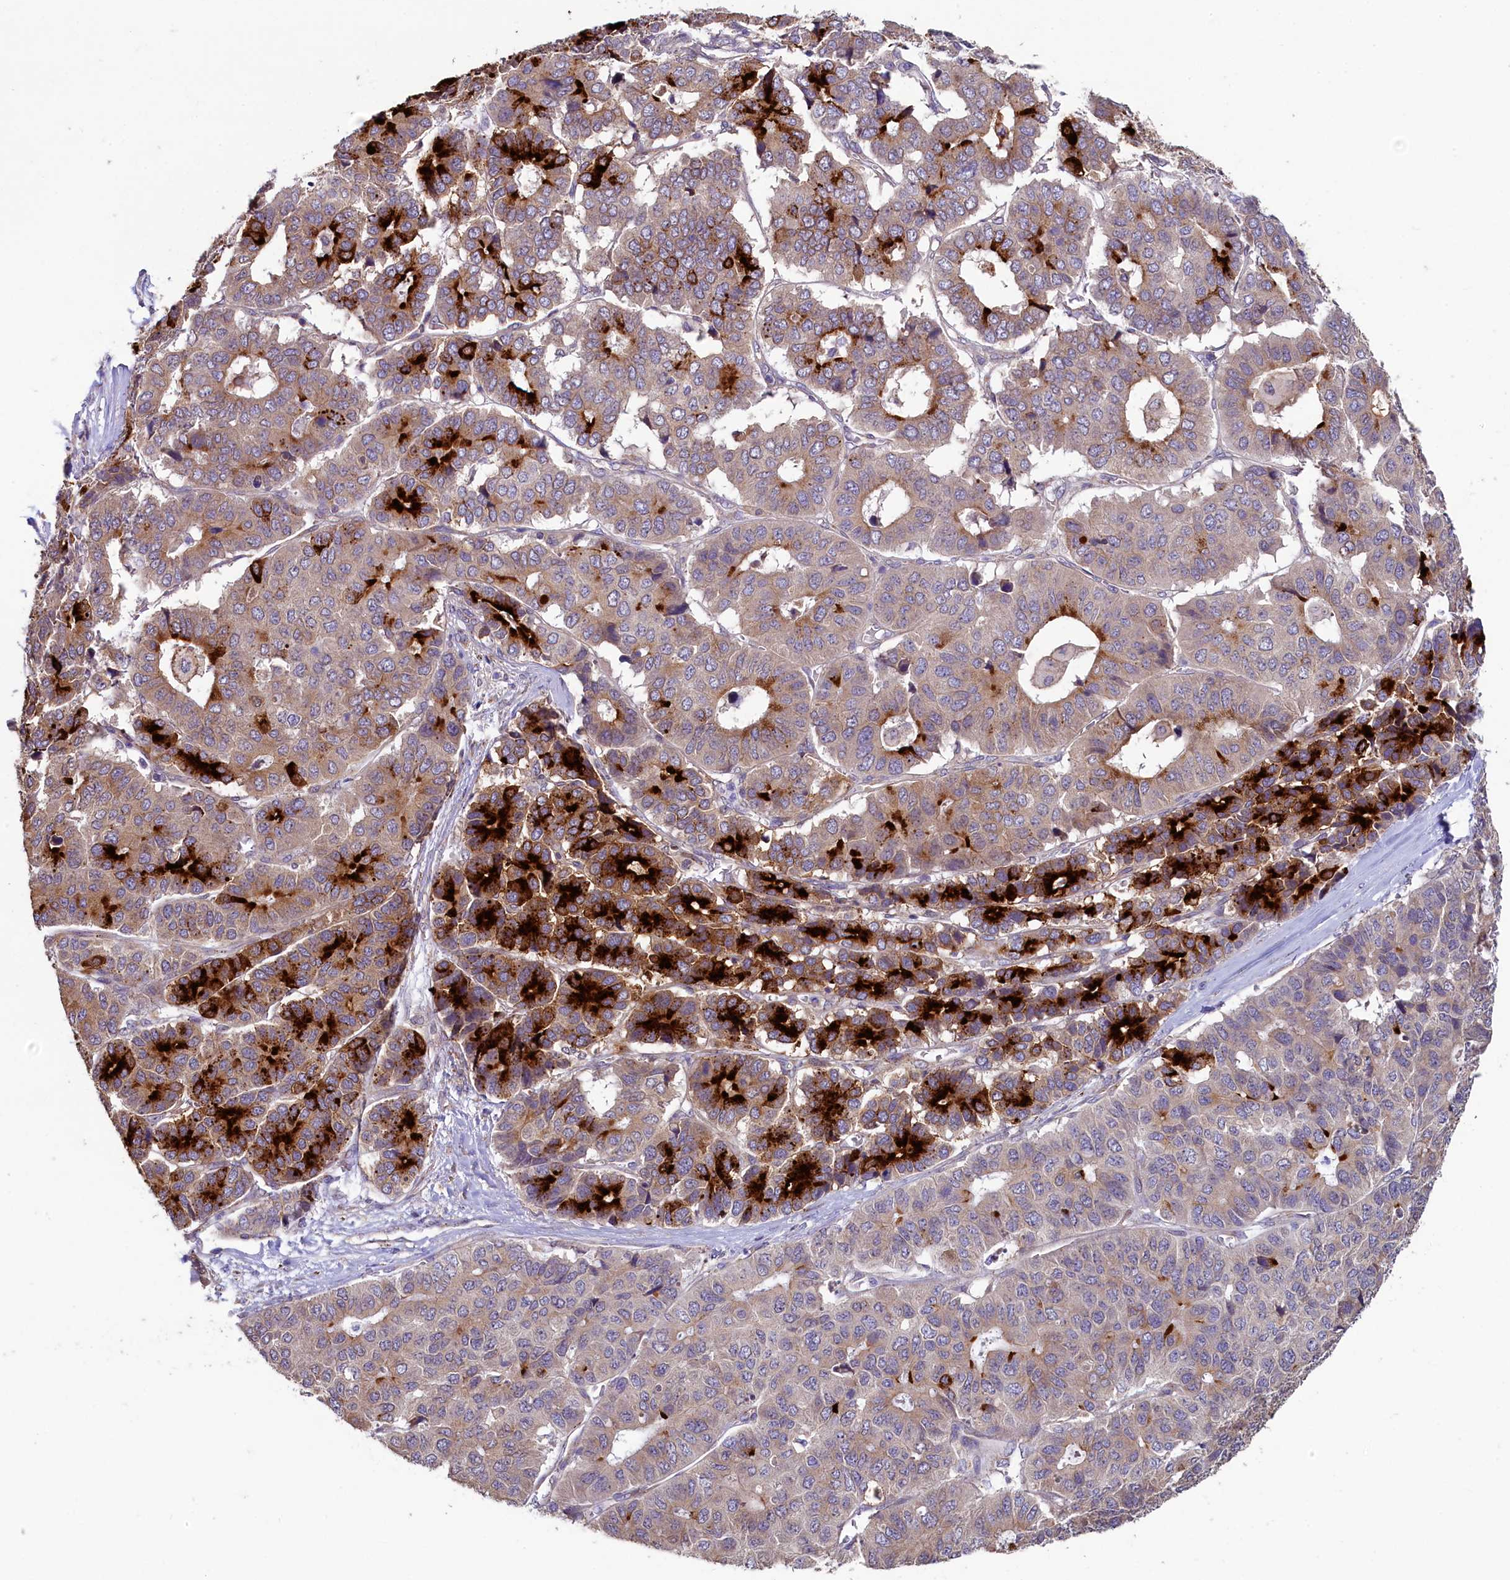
{"staining": {"intensity": "strong", "quantity": "25%-75%", "location": "cytoplasmic/membranous"}, "tissue": "pancreatic cancer", "cell_type": "Tumor cells", "image_type": "cancer", "snomed": [{"axis": "morphology", "description": "Adenocarcinoma, NOS"}, {"axis": "topography", "description": "Pancreas"}], "caption": "Approximately 25%-75% of tumor cells in pancreatic cancer (adenocarcinoma) exhibit strong cytoplasmic/membranous protein expression as visualized by brown immunohistochemical staining.", "gene": "SPATA2L", "patient": {"sex": "male", "age": 50}}